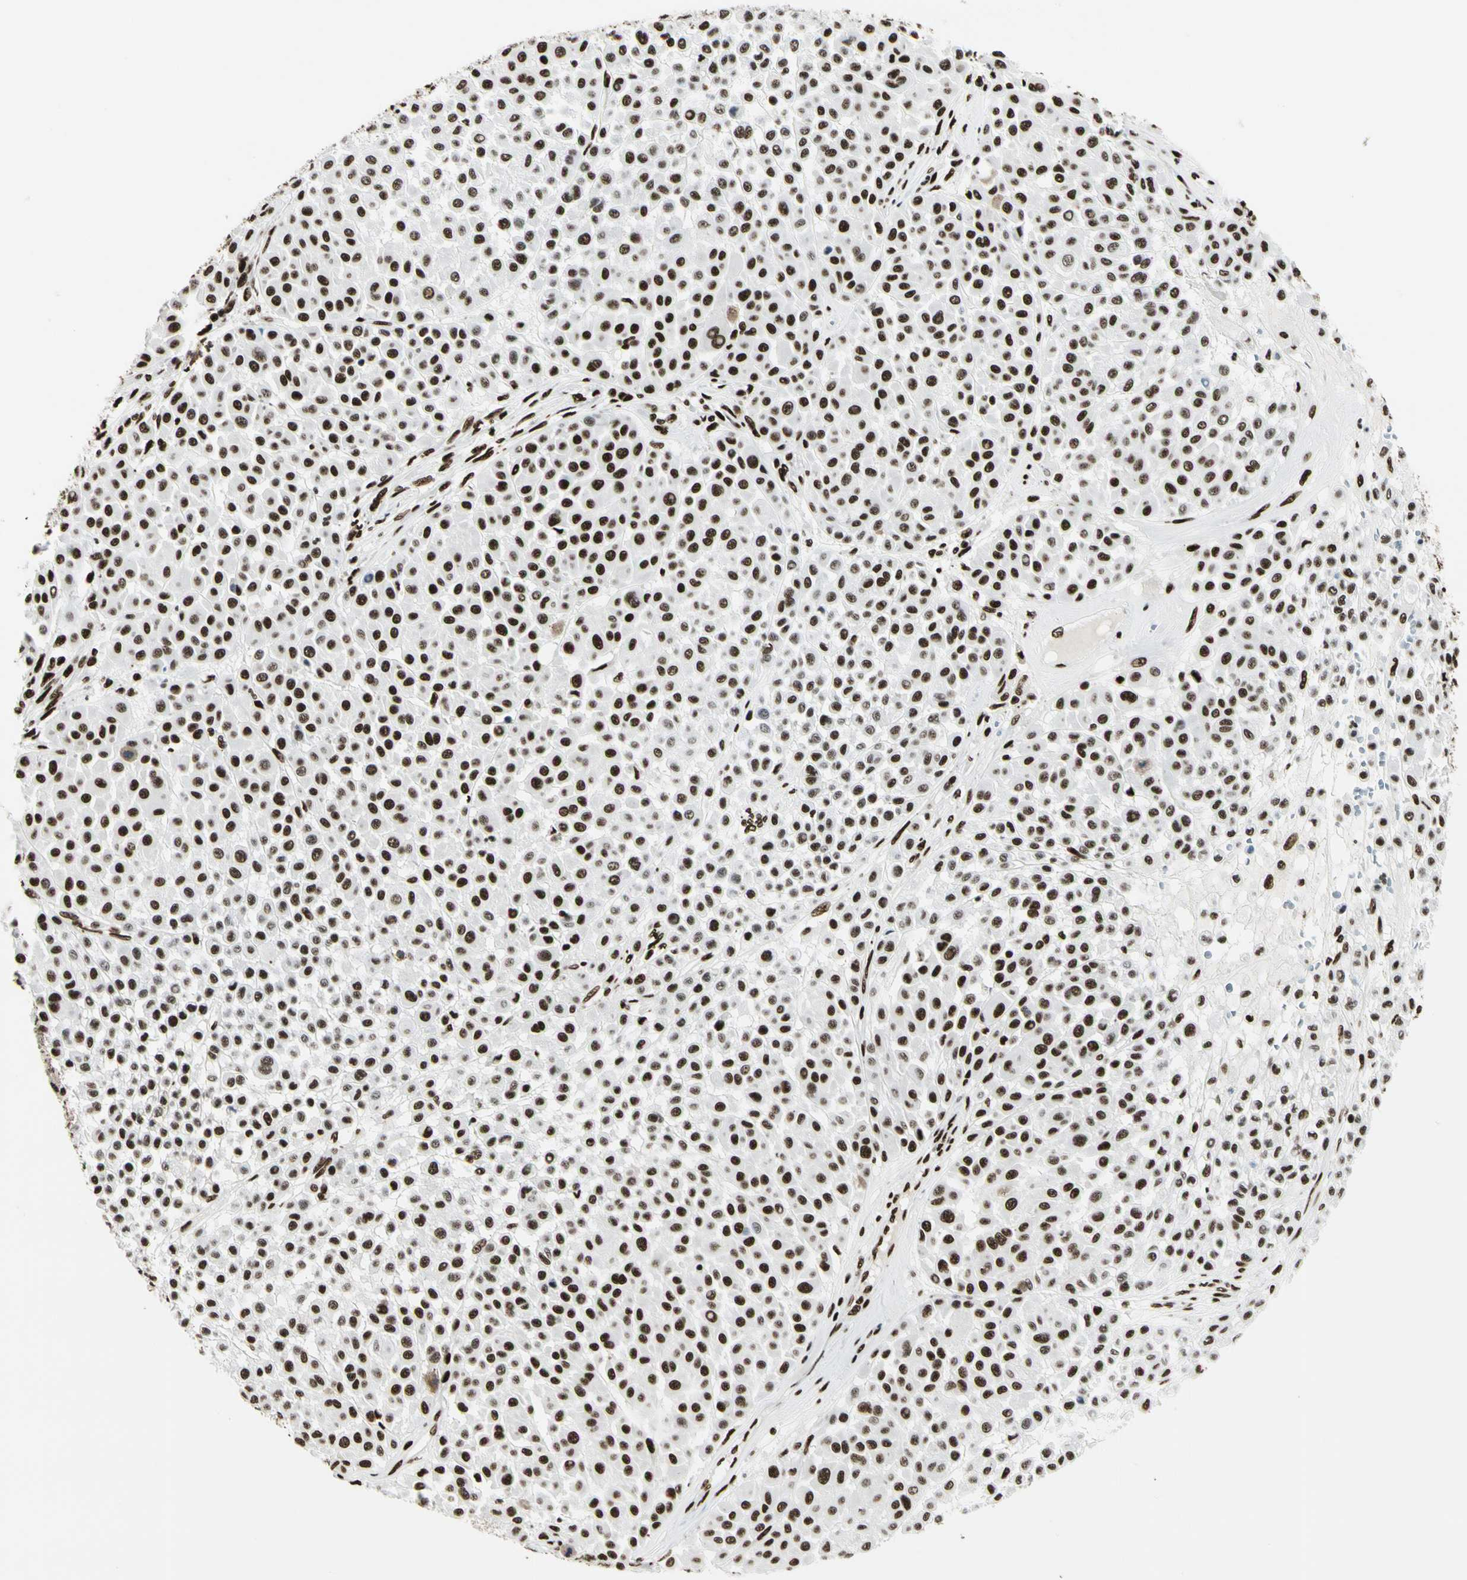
{"staining": {"intensity": "strong", "quantity": ">75%", "location": "nuclear"}, "tissue": "melanoma", "cell_type": "Tumor cells", "image_type": "cancer", "snomed": [{"axis": "morphology", "description": "Malignant melanoma, Metastatic site"}, {"axis": "topography", "description": "Soft tissue"}], "caption": "DAB (3,3'-diaminobenzidine) immunohistochemical staining of human malignant melanoma (metastatic site) reveals strong nuclear protein positivity in about >75% of tumor cells. The protein is stained brown, and the nuclei are stained in blue (DAB IHC with brightfield microscopy, high magnification).", "gene": "CCAR1", "patient": {"sex": "male", "age": 41}}